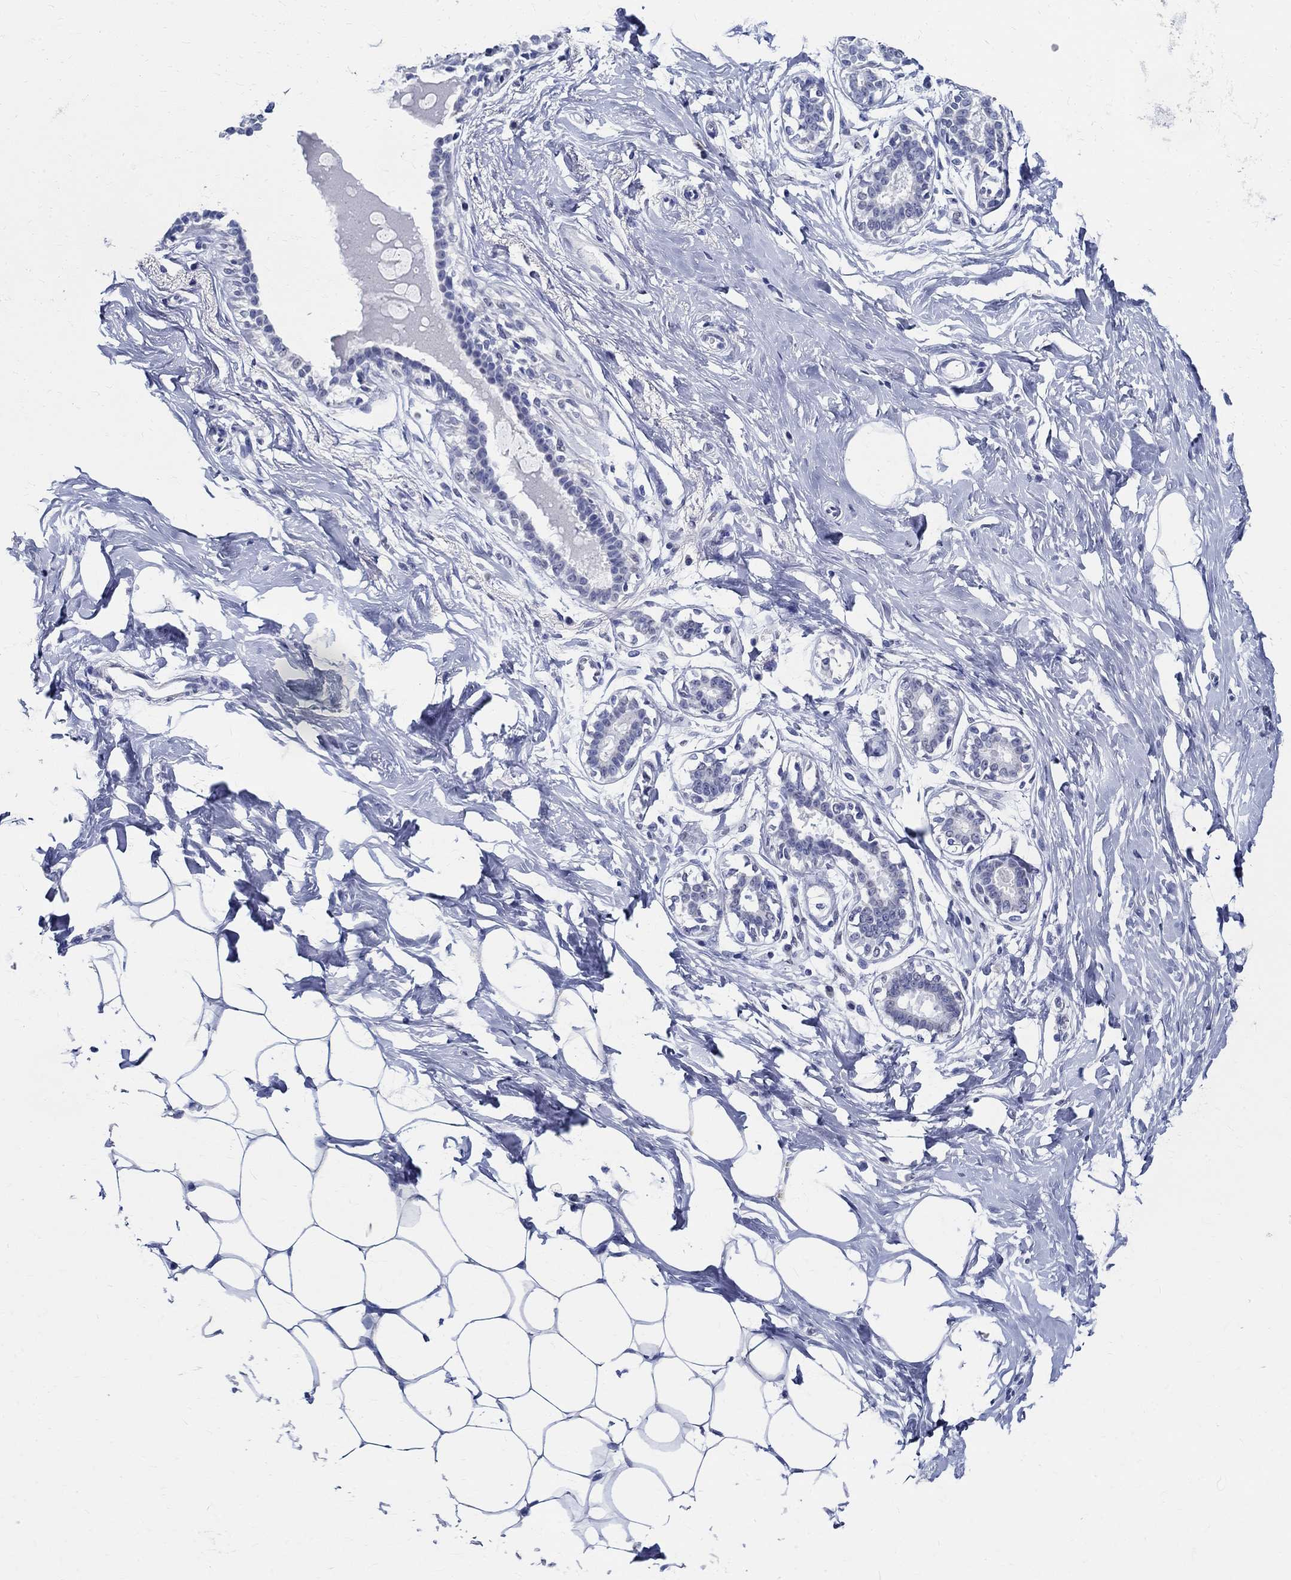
{"staining": {"intensity": "negative", "quantity": "none", "location": "none"}, "tissue": "breast", "cell_type": "Adipocytes", "image_type": "normal", "snomed": [{"axis": "morphology", "description": "Normal tissue, NOS"}, {"axis": "morphology", "description": "Lobular carcinoma, in situ"}, {"axis": "topography", "description": "Breast"}], "caption": "Immunohistochemical staining of benign breast displays no significant staining in adipocytes. (IHC, brightfield microscopy, high magnification).", "gene": "TSPAN16", "patient": {"sex": "female", "age": 35}}